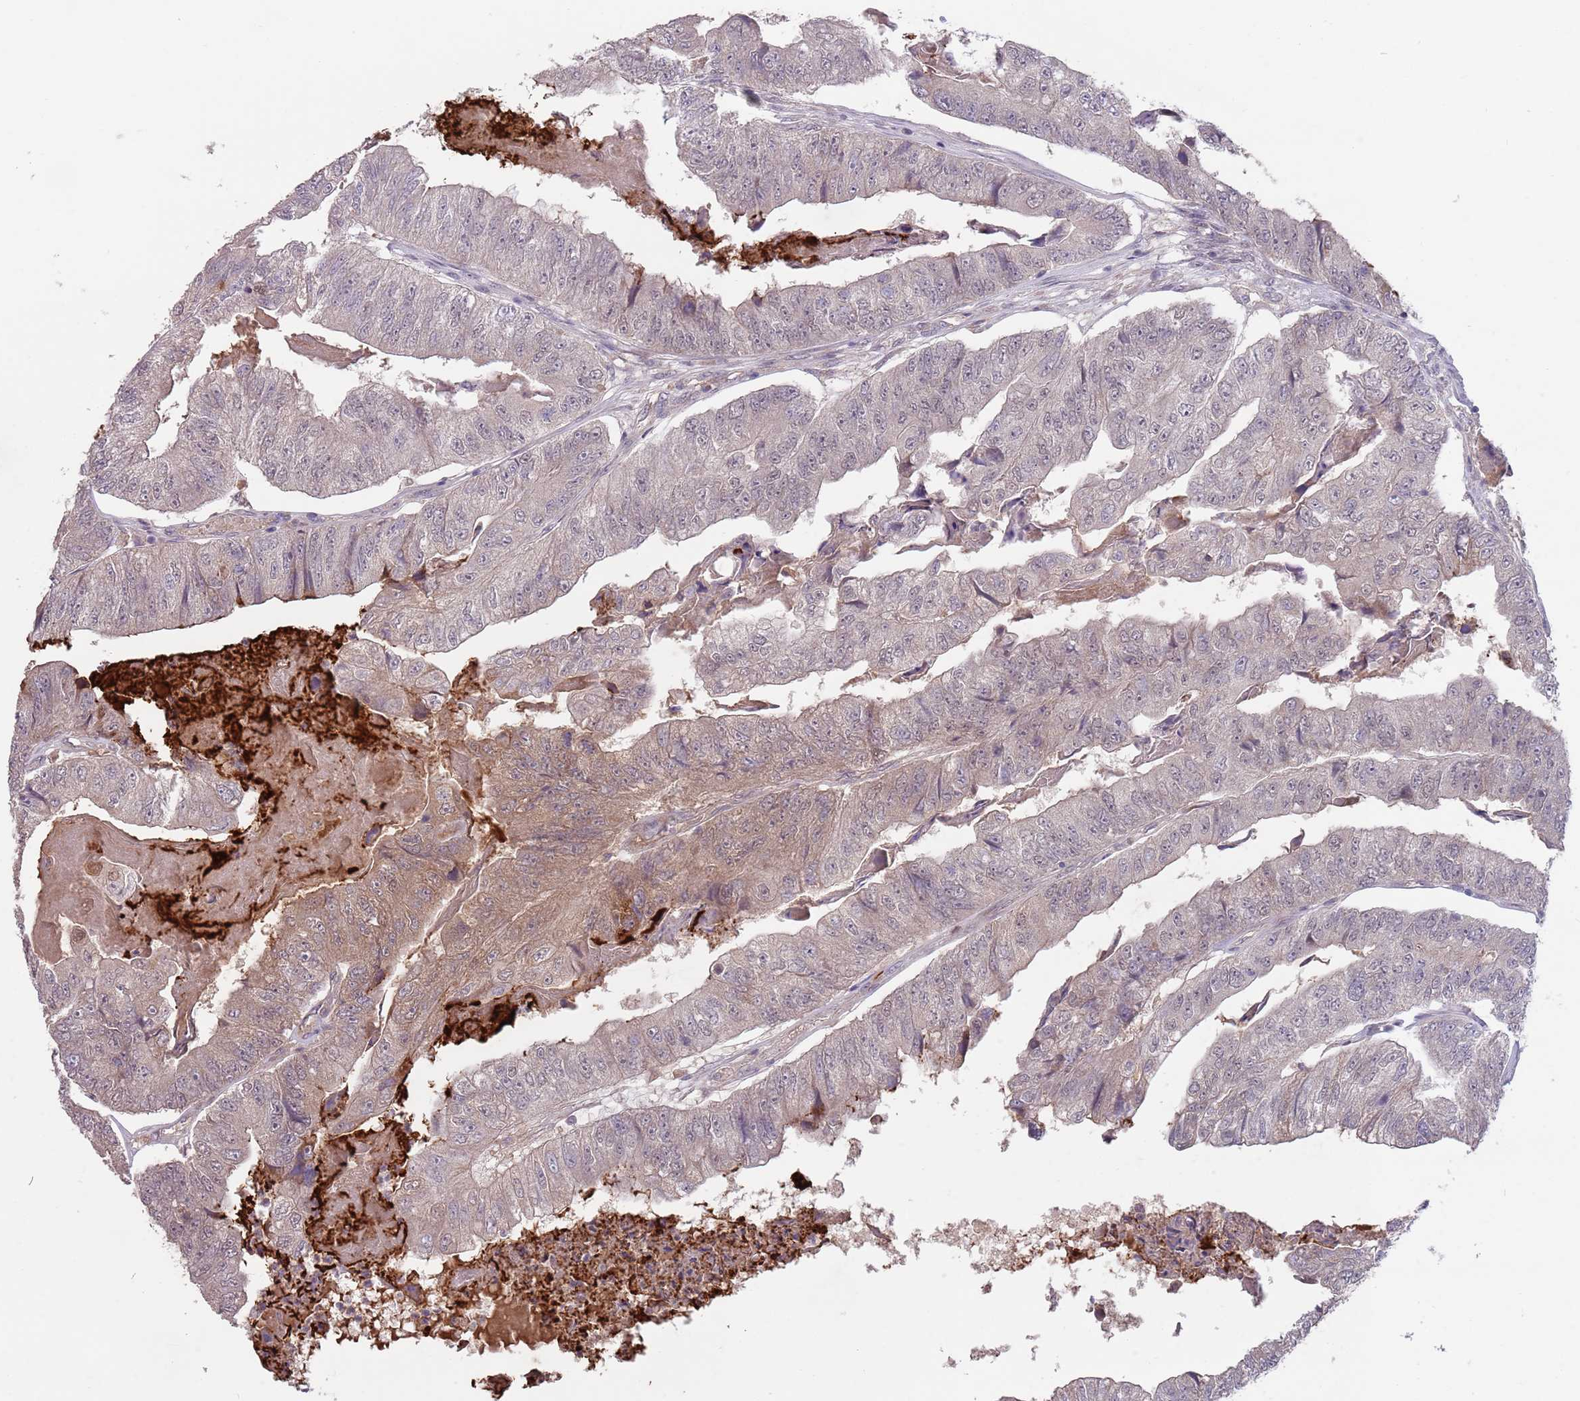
{"staining": {"intensity": "weak", "quantity": "<25%", "location": "cytoplasmic/membranous"}, "tissue": "colorectal cancer", "cell_type": "Tumor cells", "image_type": "cancer", "snomed": [{"axis": "morphology", "description": "Adenocarcinoma, NOS"}, {"axis": "topography", "description": "Colon"}], "caption": "Protein analysis of colorectal adenocarcinoma reveals no significant staining in tumor cells.", "gene": "MEI1", "patient": {"sex": "female", "age": 67}}